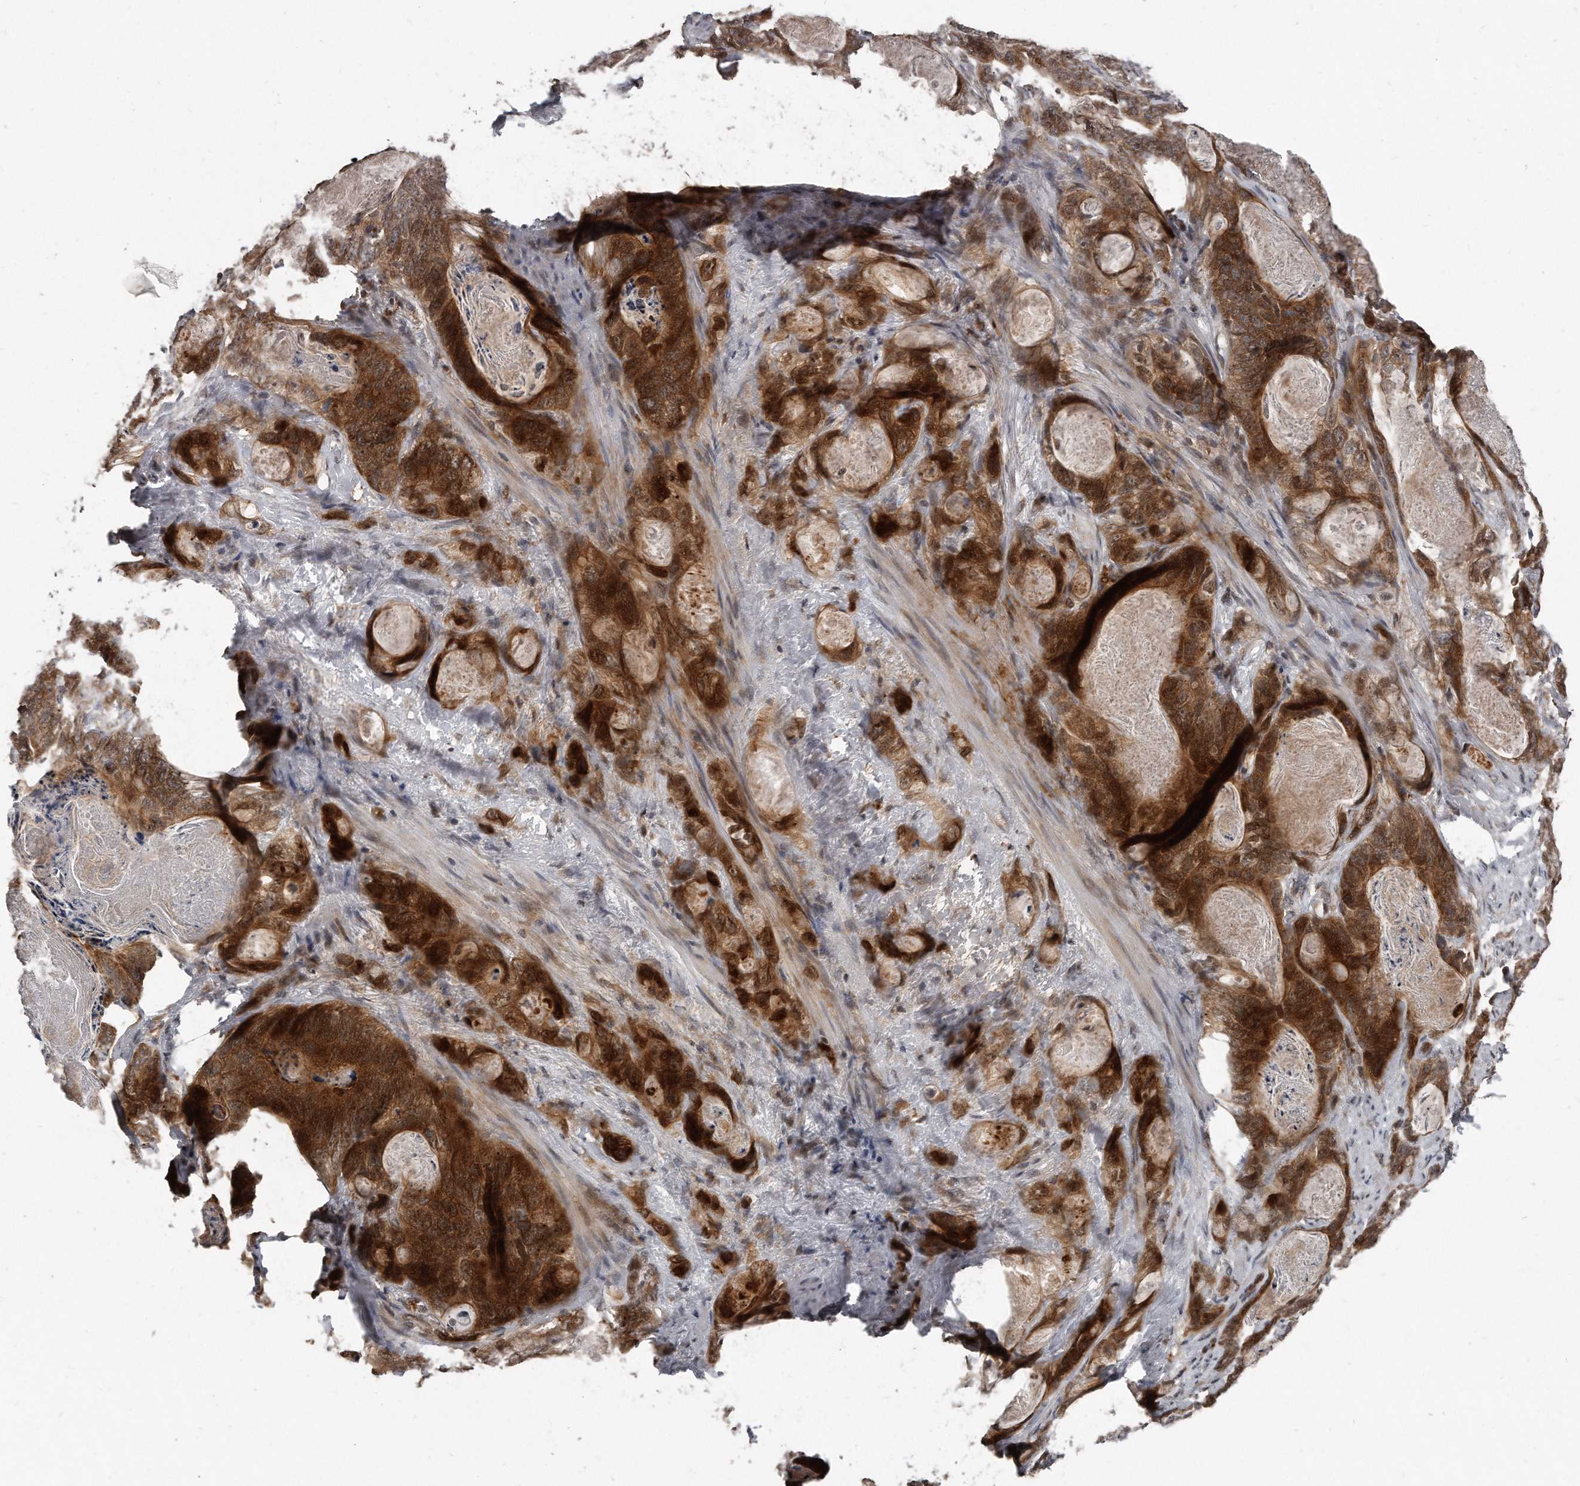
{"staining": {"intensity": "strong", "quantity": ">75%", "location": "cytoplasmic/membranous,nuclear"}, "tissue": "stomach cancer", "cell_type": "Tumor cells", "image_type": "cancer", "snomed": [{"axis": "morphology", "description": "Normal tissue, NOS"}, {"axis": "morphology", "description": "Adenocarcinoma, NOS"}, {"axis": "topography", "description": "Stomach"}], "caption": "DAB (3,3'-diaminobenzidine) immunohistochemical staining of adenocarcinoma (stomach) displays strong cytoplasmic/membranous and nuclear protein expression in about >75% of tumor cells. (IHC, brightfield microscopy, high magnification).", "gene": "GCH1", "patient": {"sex": "female", "age": 89}}